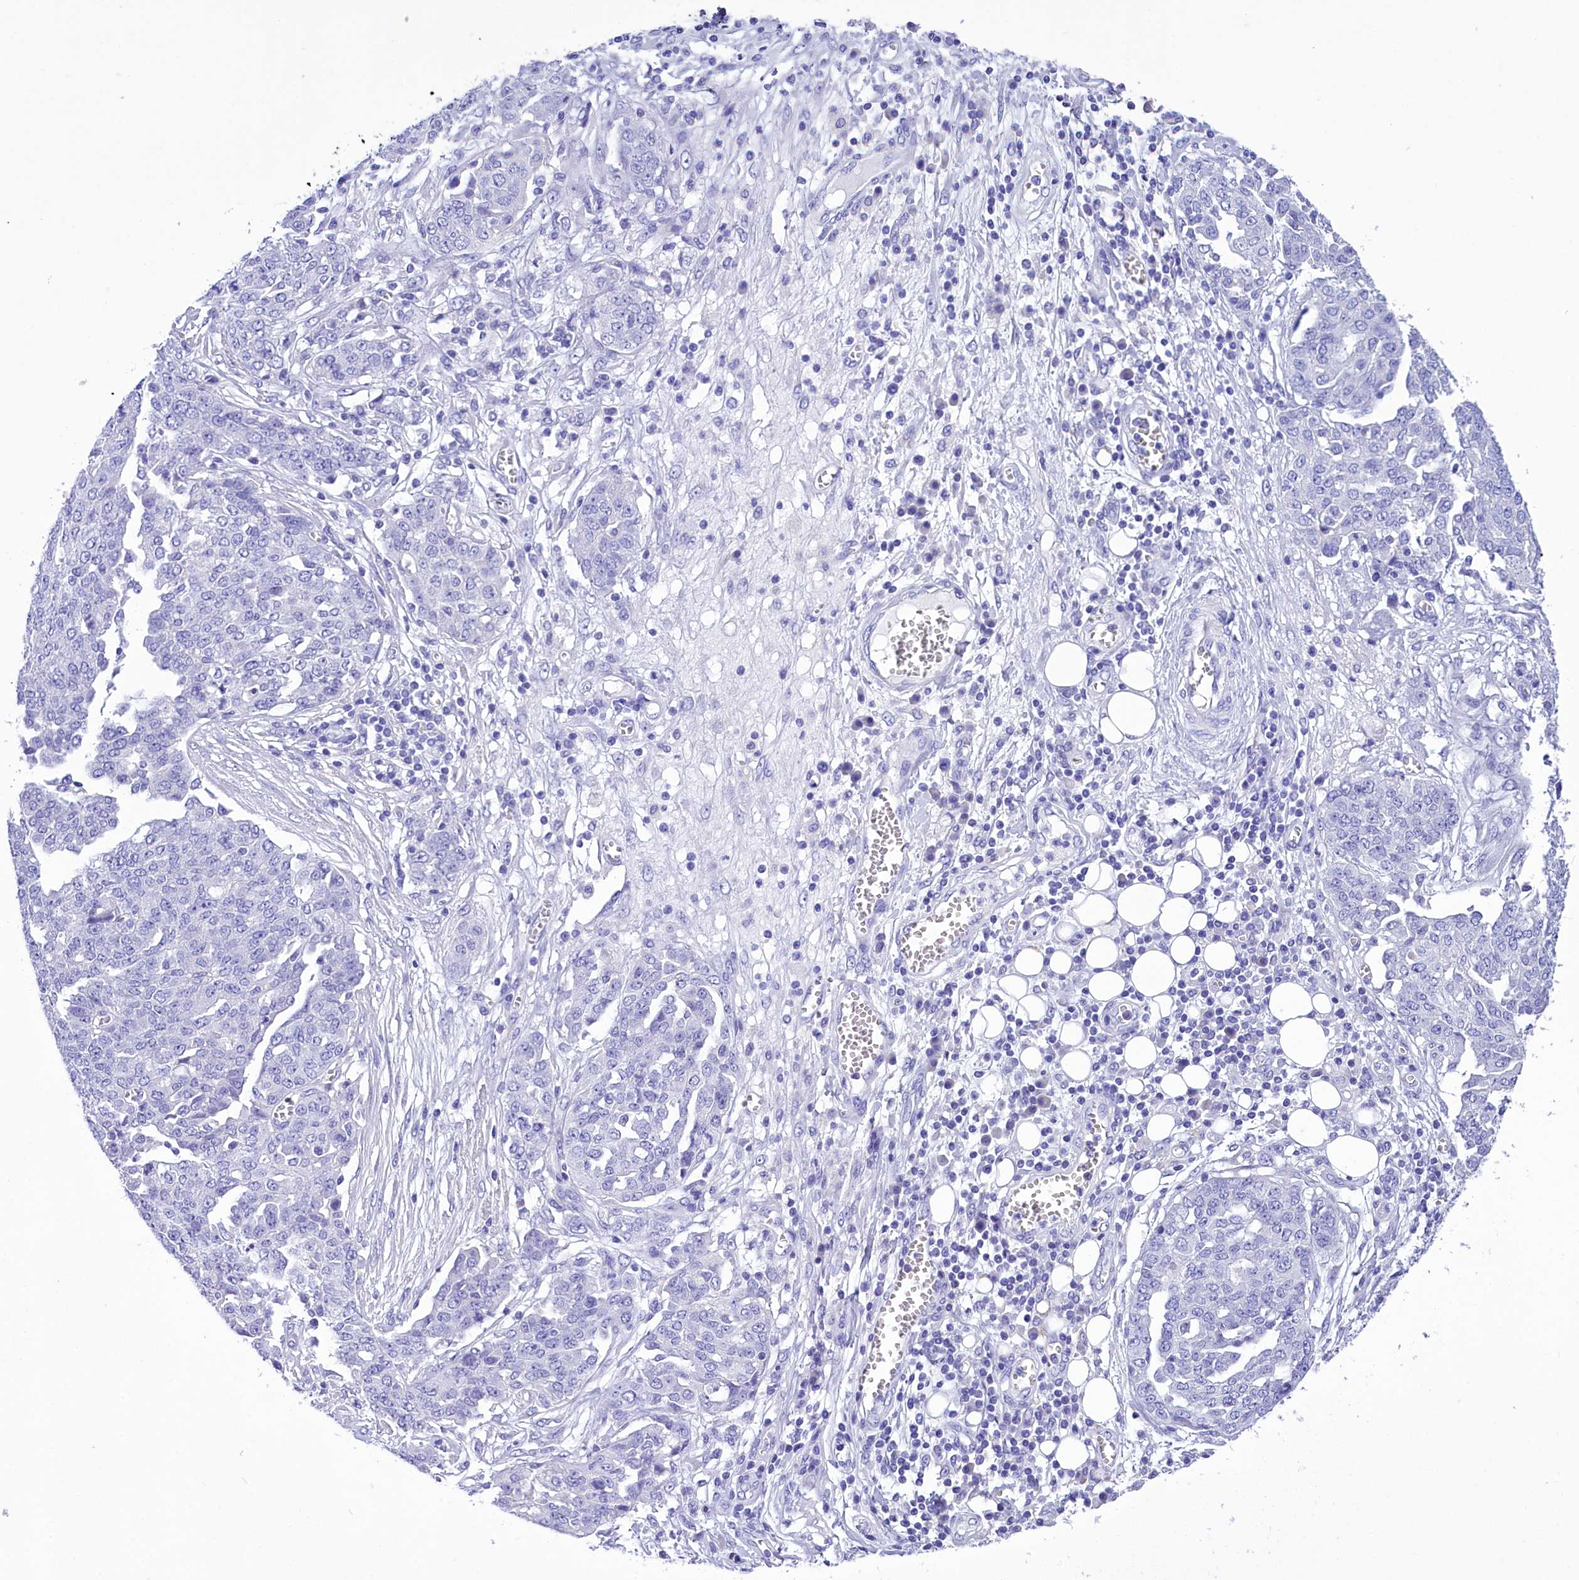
{"staining": {"intensity": "negative", "quantity": "none", "location": "none"}, "tissue": "ovarian cancer", "cell_type": "Tumor cells", "image_type": "cancer", "snomed": [{"axis": "morphology", "description": "Cystadenocarcinoma, serous, NOS"}, {"axis": "topography", "description": "Soft tissue"}, {"axis": "topography", "description": "Ovary"}], "caption": "Ovarian cancer (serous cystadenocarcinoma) was stained to show a protein in brown. There is no significant expression in tumor cells. (Brightfield microscopy of DAB (3,3'-diaminobenzidine) immunohistochemistry at high magnification).", "gene": "TTC36", "patient": {"sex": "female", "age": 57}}